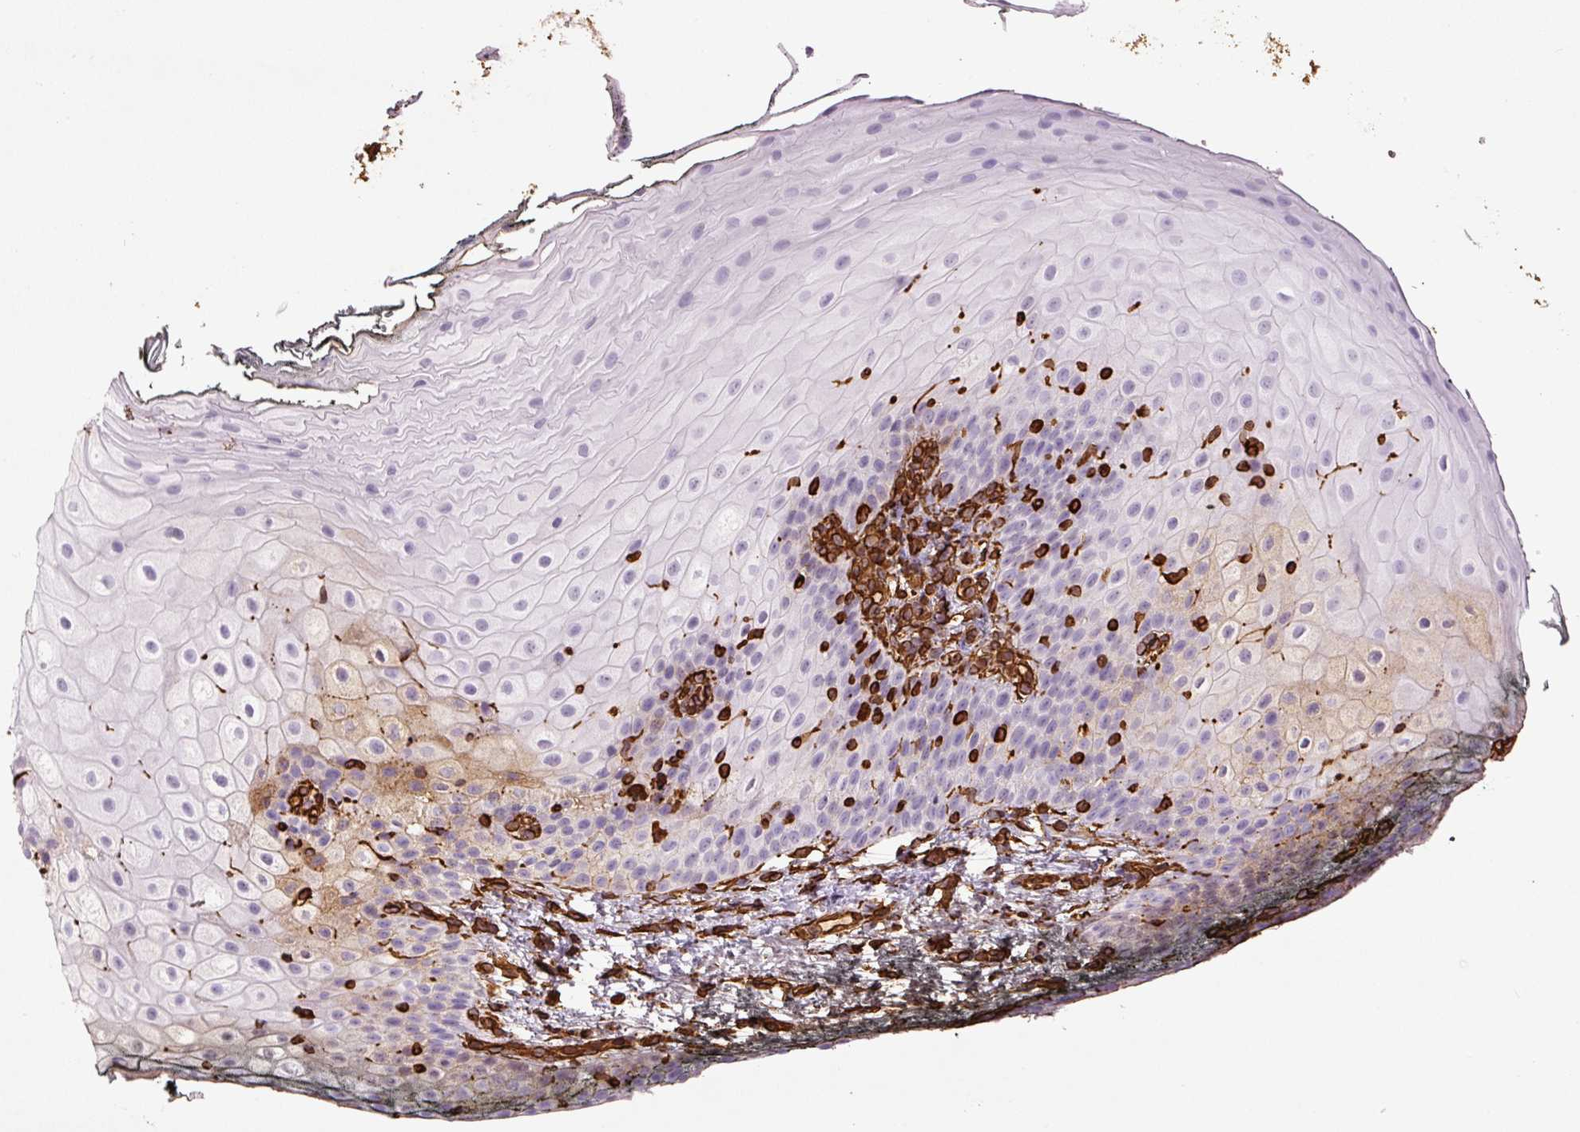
{"staining": {"intensity": "moderate", "quantity": "<25%", "location": "cytoplasmic/membranous"}, "tissue": "oral mucosa", "cell_type": "Squamous epithelial cells", "image_type": "normal", "snomed": [{"axis": "morphology", "description": "Normal tissue, NOS"}, {"axis": "topography", "description": "Oral tissue"}], "caption": "Immunohistochemical staining of unremarkable human oral mucosa shows low levels of moderate cytoplasmic/membranous staining in about <25% of squamous epithelial cells.", "gene": "VIM", "patient": {"sex": "male", "age": 75}}